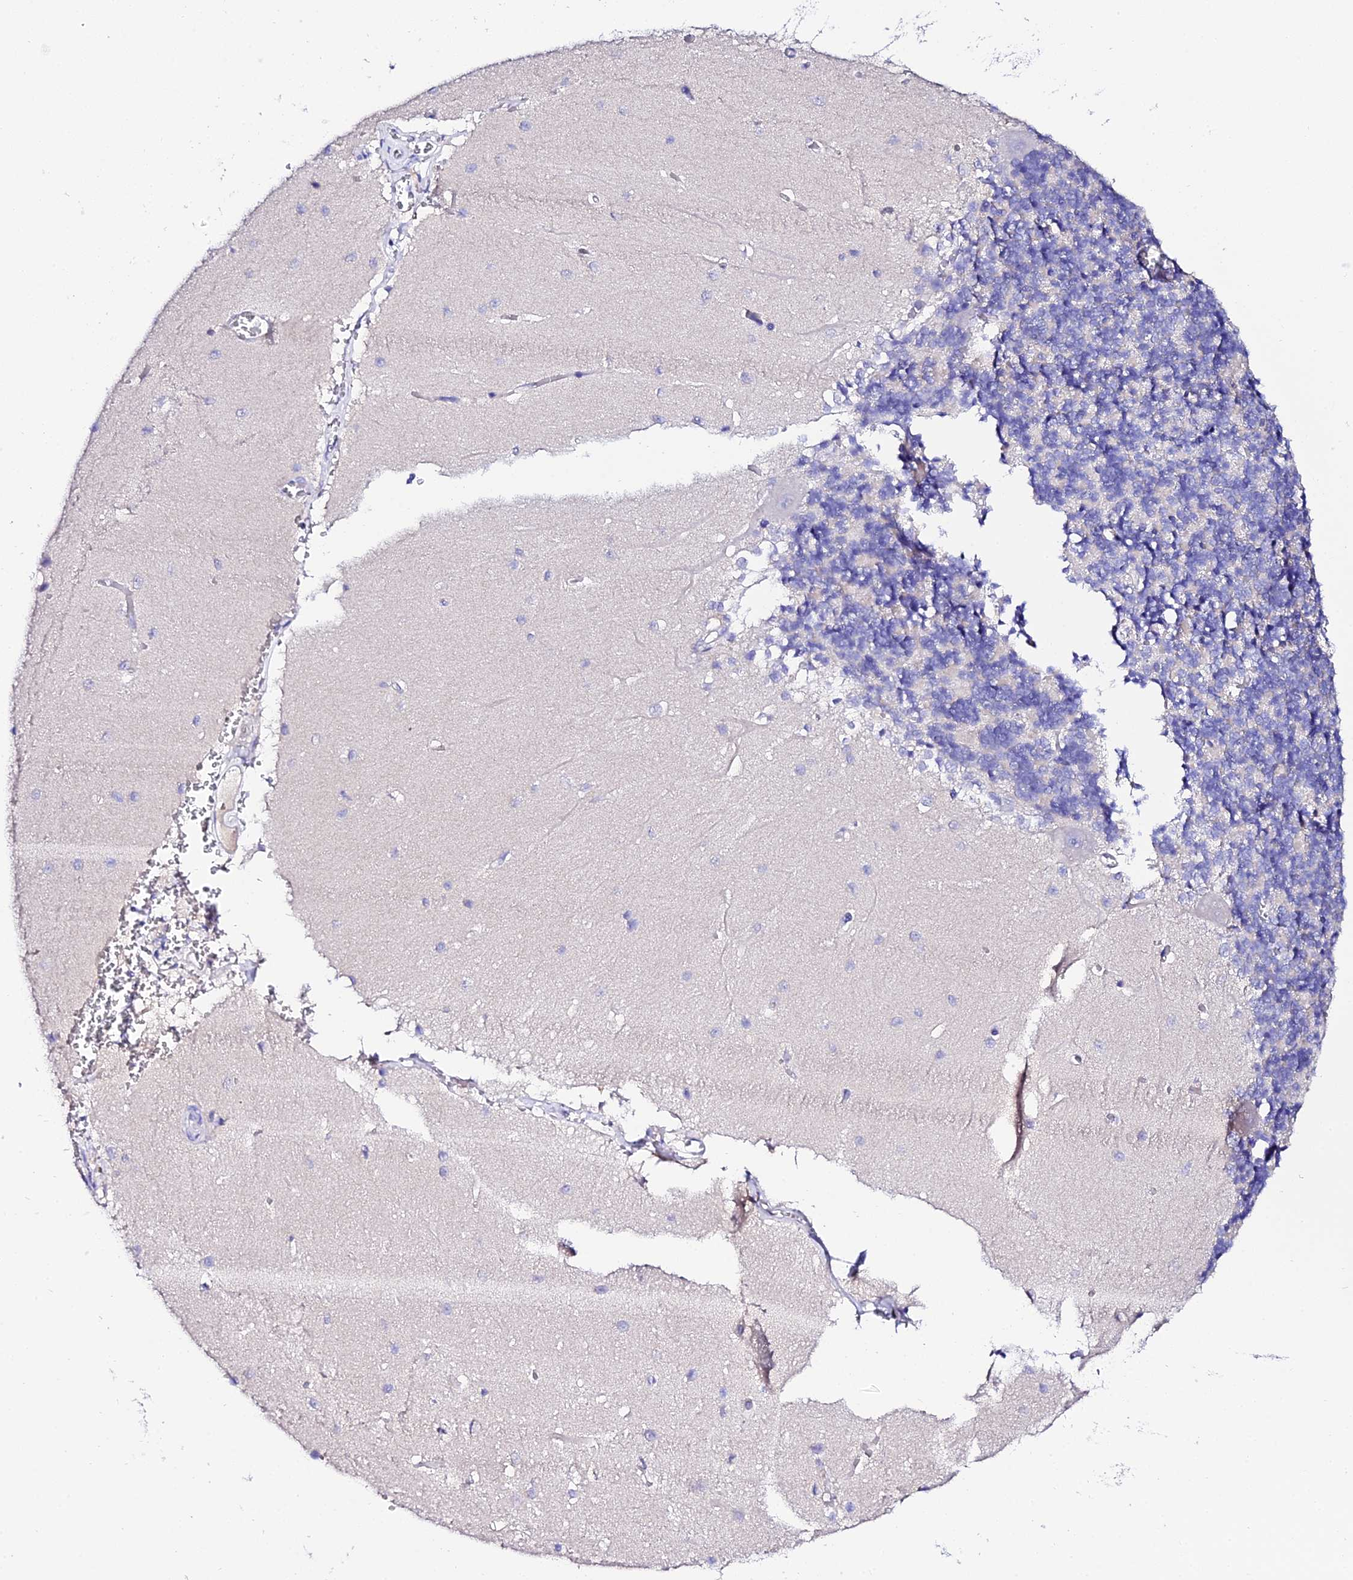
{"staining": {"intensity": "negative", "quantity": "none", "location": "none"}, "tissue": "cerebellum", "cell_type": "Cells in granular layer", "image_type": "normal", "snomed": [{"axis": "morphology", "description": "Normal tissue, NOS"}, {"axis": "topography", "description": "Cerebellum"}], "caption": "Immunohistochemistry histopathology image of benign cerebellum stained for a protein (brown), which shows no expression in cells in granular layer. The staining is performed using DAB (3,3'-diaminobenzidine) brown chromogen with nuclei counter-stained in using hematoxylin.", "gene": "TMEM117", "patient": {"sex": "male", "age": 37}}